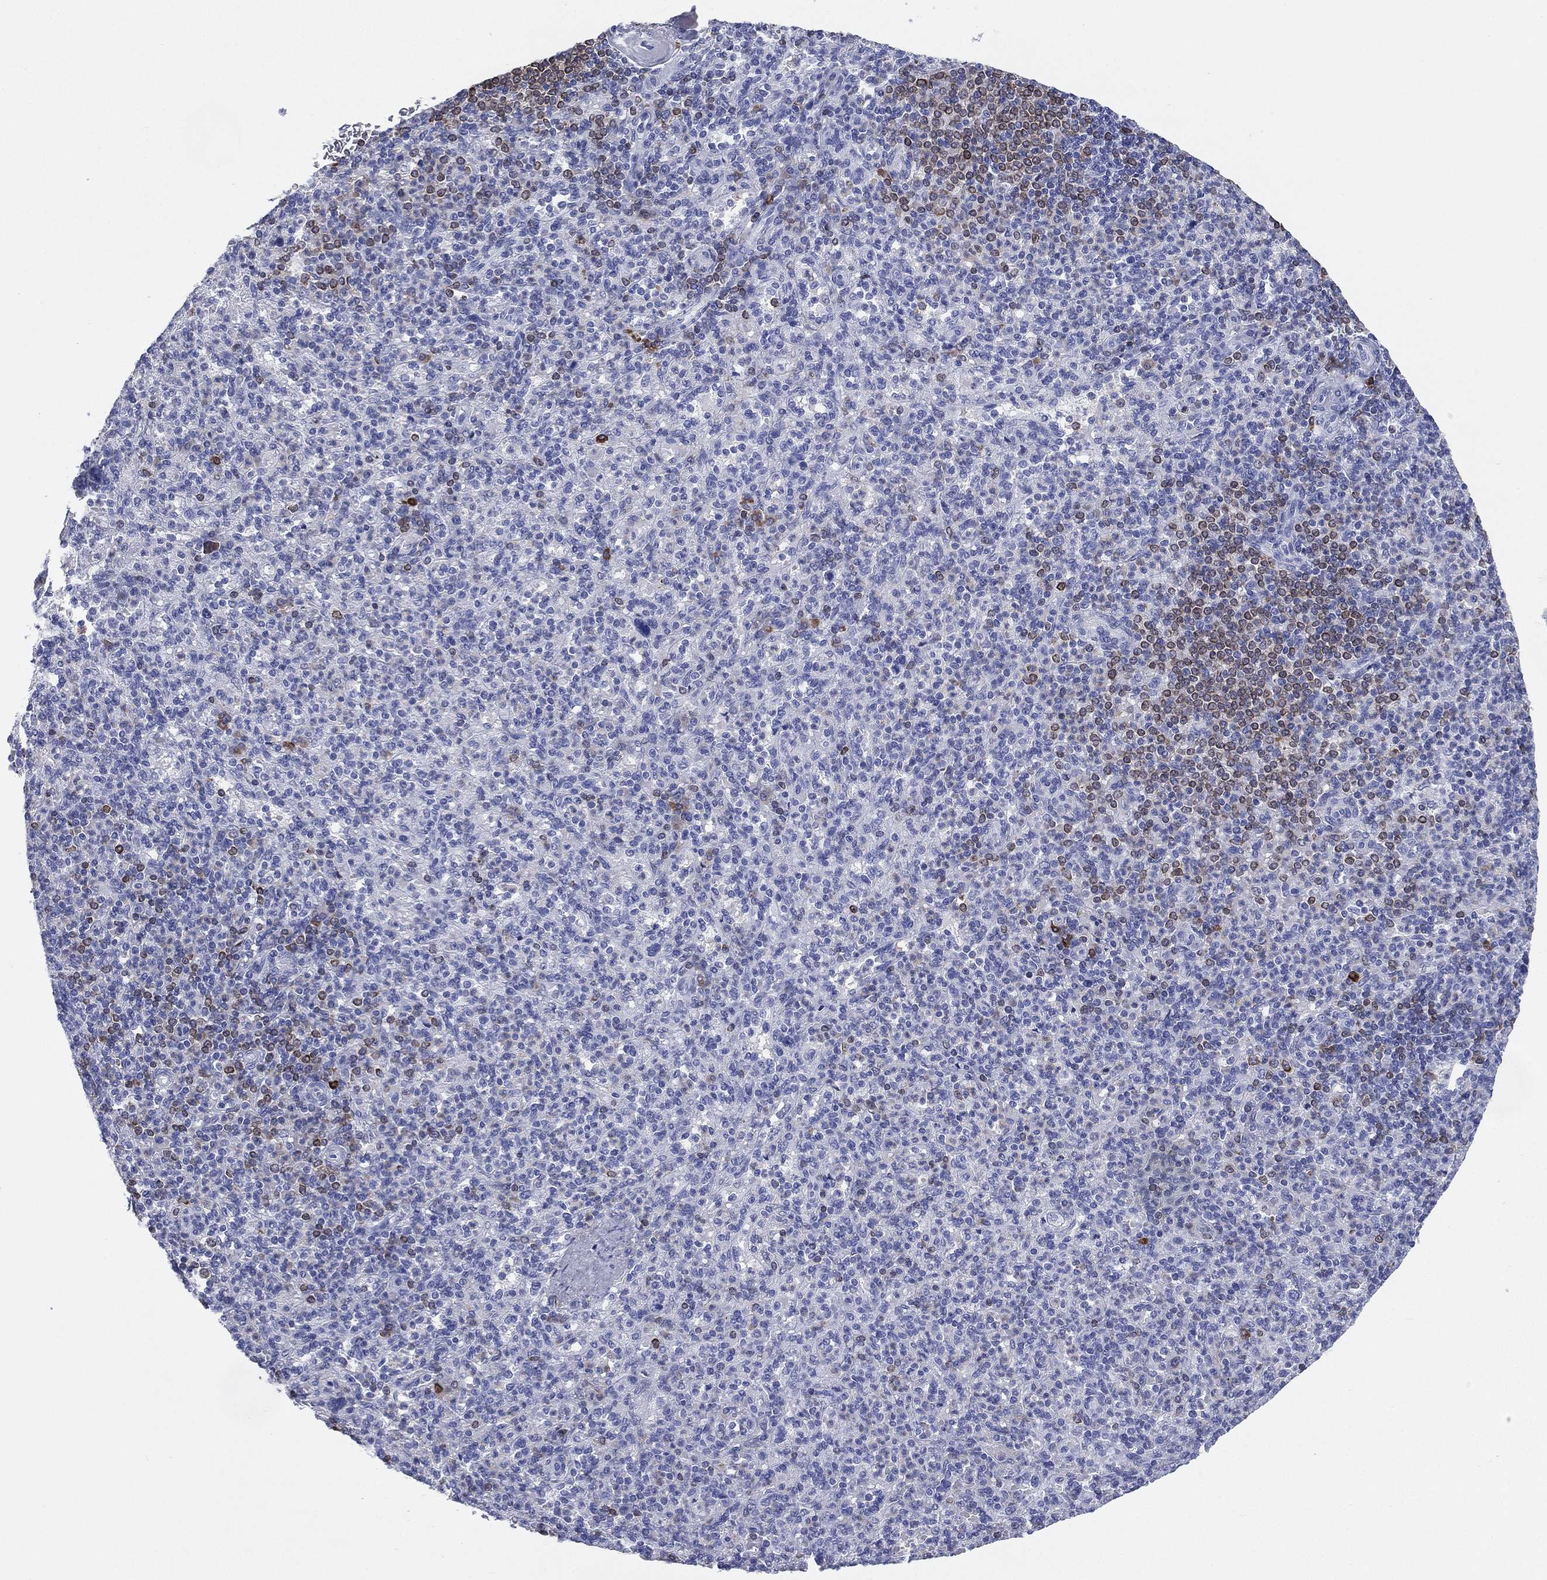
{"staining": {"intensity": "strong", "quantity": "<25%", "location": "cytoplasmic/membranous"}, "tissue": "spleen", "cell_type": "Cells in red pulp", "image_type": "normal", "snomed": [{"axis": "morphology", "description": "Normal tissue, NOS"}, {"axis": "topography", "description": "Spleen"}], "caption": "A high-resolution image shows immunohistochemistry (IHC) staining of benign spleen, which demonstrates strong cytoplasmic/membranous positivity in about <25% of cells in red pulp.", "gene": "CD79A", "patient": {"sex": "female", "age": 74}}